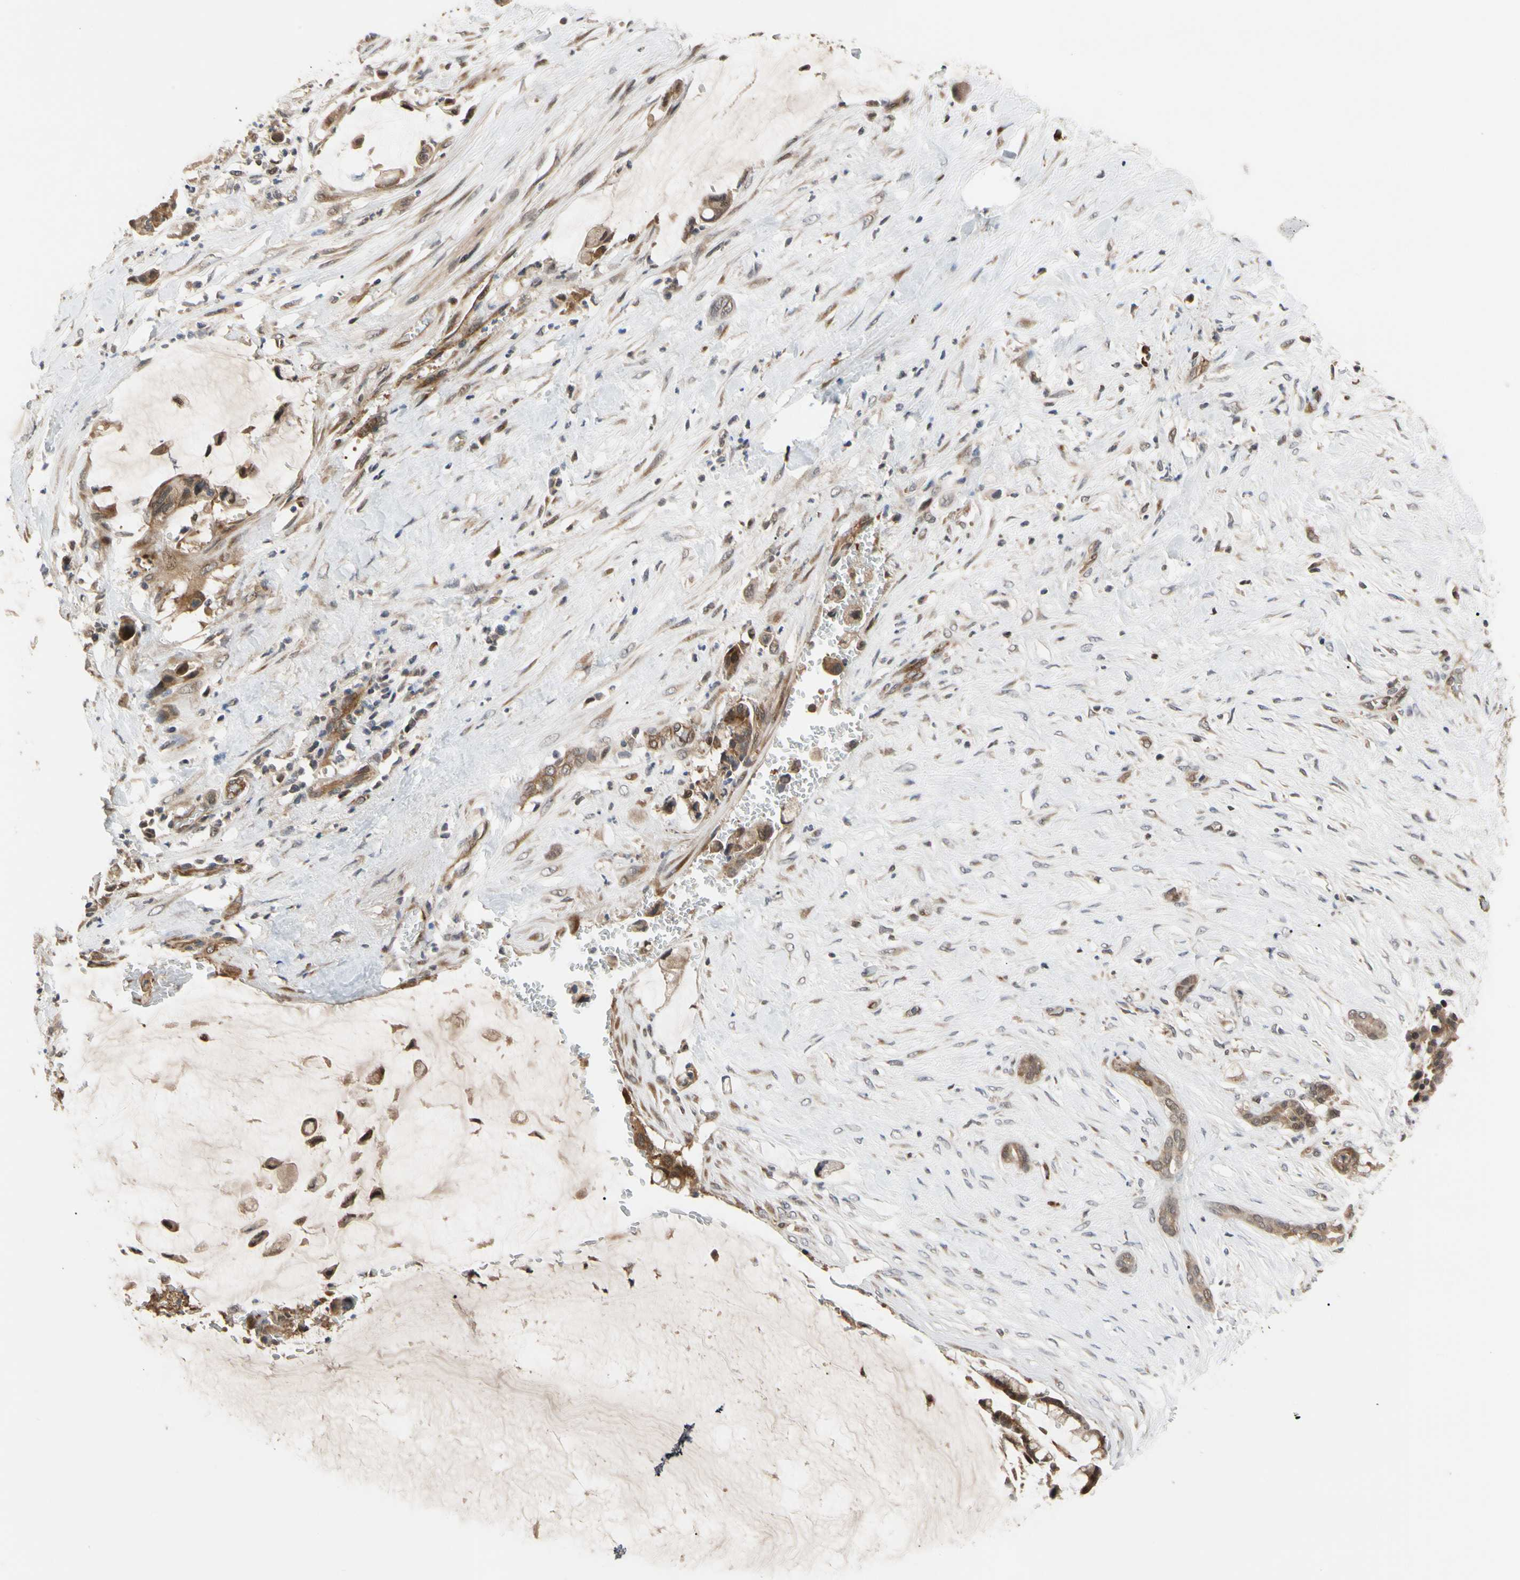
{"staining": {"intensity": "moderate", "quantity": ">75%", "location": "cytoplasmic/membranous"}, "tissue": "pancreatic cancer", "cell_type": "Tumor cells", "image_type": "cancer", "snomed": [{"axis": "morphology", "description": "Adenocarcinoma, NOS"}, {"axis": "topography", "description": "Pancreas"}], "caption": "This is a micrograph of immunohistochemistry (IHC) staining of pancreatic cancer, which shows moderate expression in the cytoplasmic/membranous of tumor cells.", "gene": "CYTIP", "patient": {"sex": "male", "age": 41}}